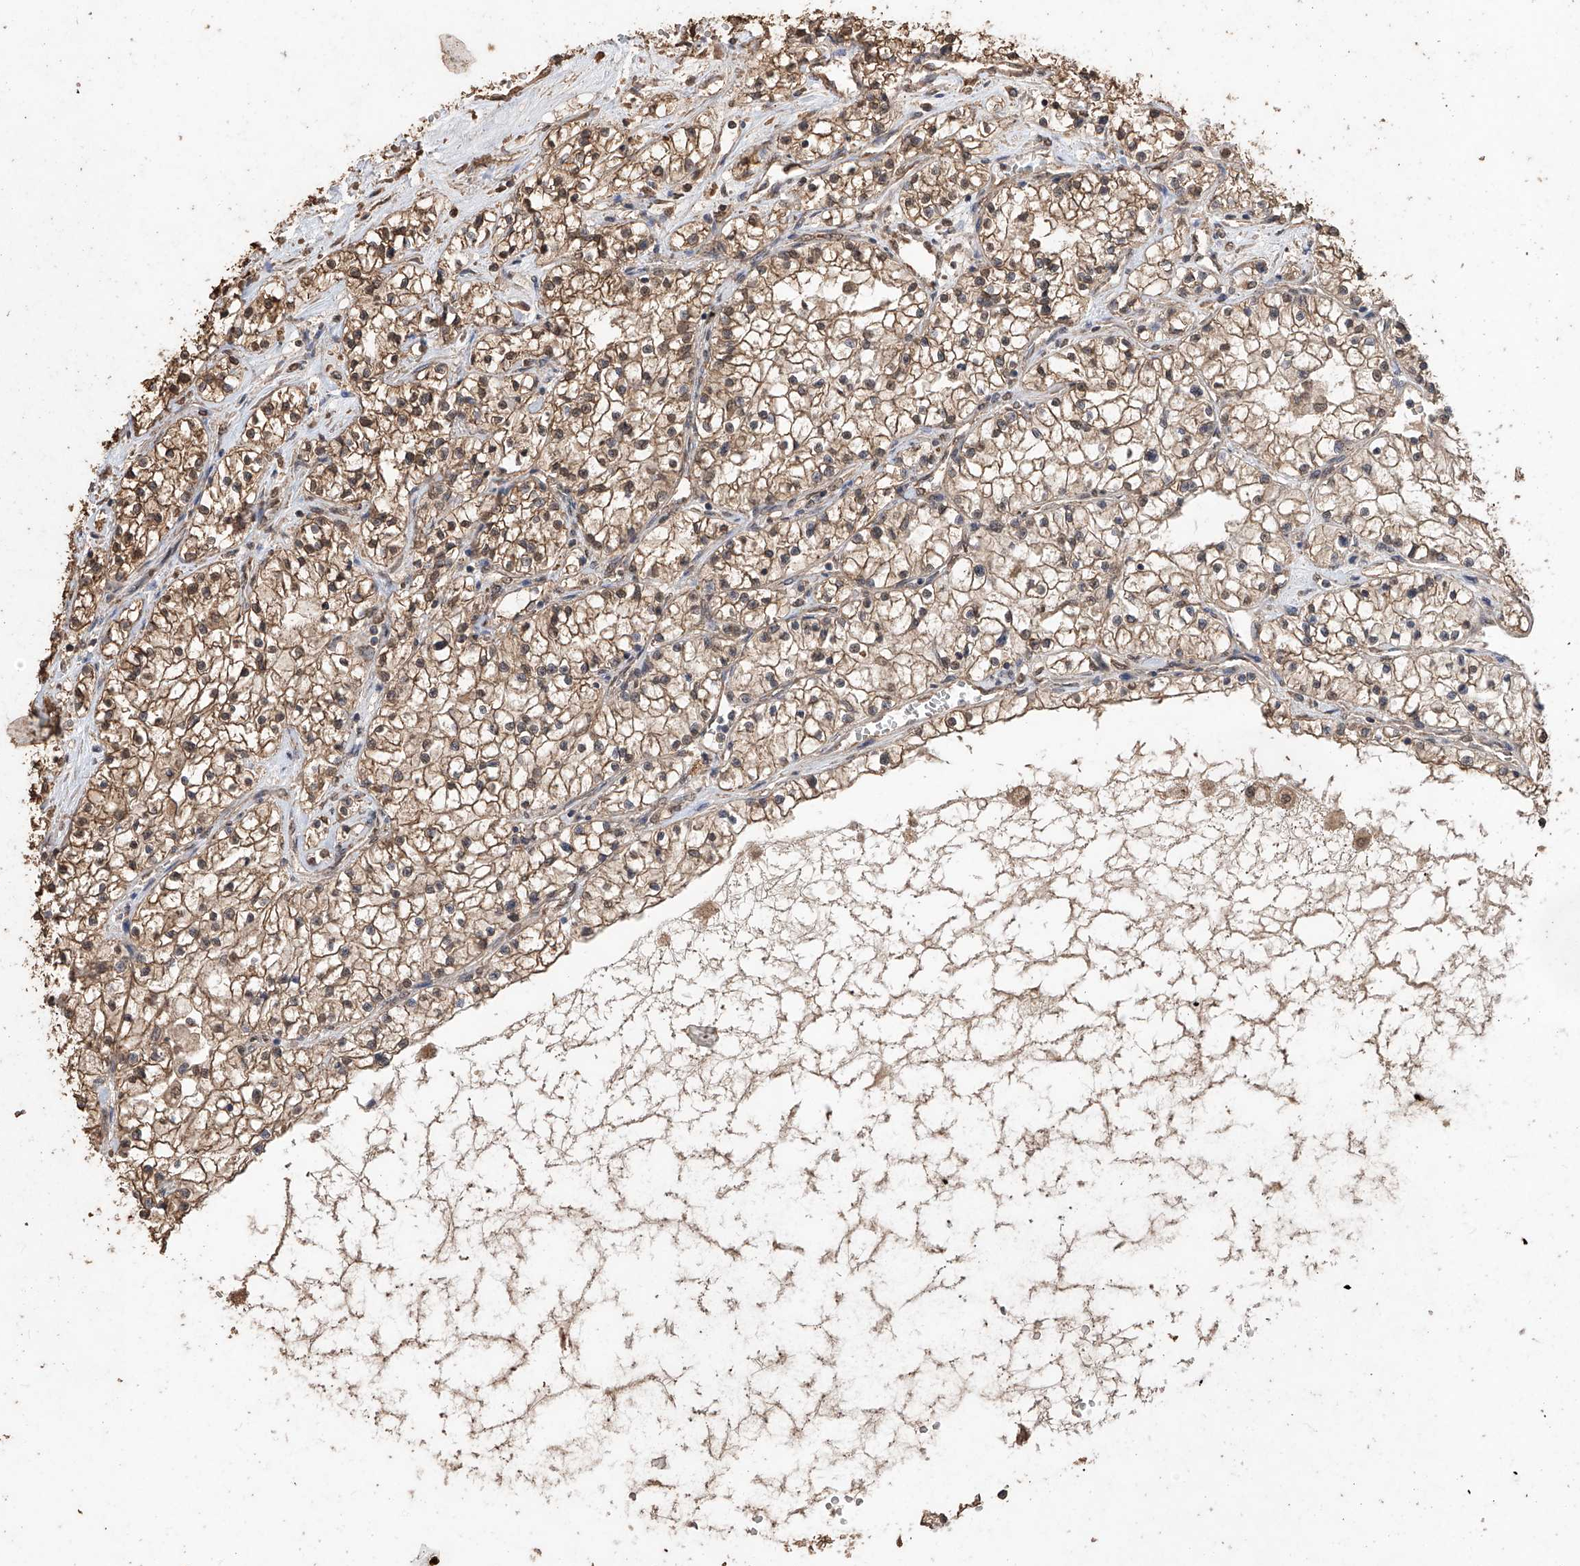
{"staining": {"intensity": "moderate", "quantity": ">75%", "location": "cytoplasmic/membranous"}, "tissue": "renal cancer", "cell_type": "Tumor cells", "image_type": "cancer", "snomed": [{"axis": "morphology", "description": "Normal tissue, NOS"}, {"axis": "morphology", "description": "Adenocarcinoma, NOS"}, {"axis": "topography", "description": "Kidney"}], "caption": "This histopathology image displays immunohistochemistry staining of renal cancer (adenocarcinoma), with medium moderate cytoplasmic/membranous expression in approximately >75% of tumor cells.", "gene": "ELOVL1", "patient": {"sex": "male", "age": 68}}